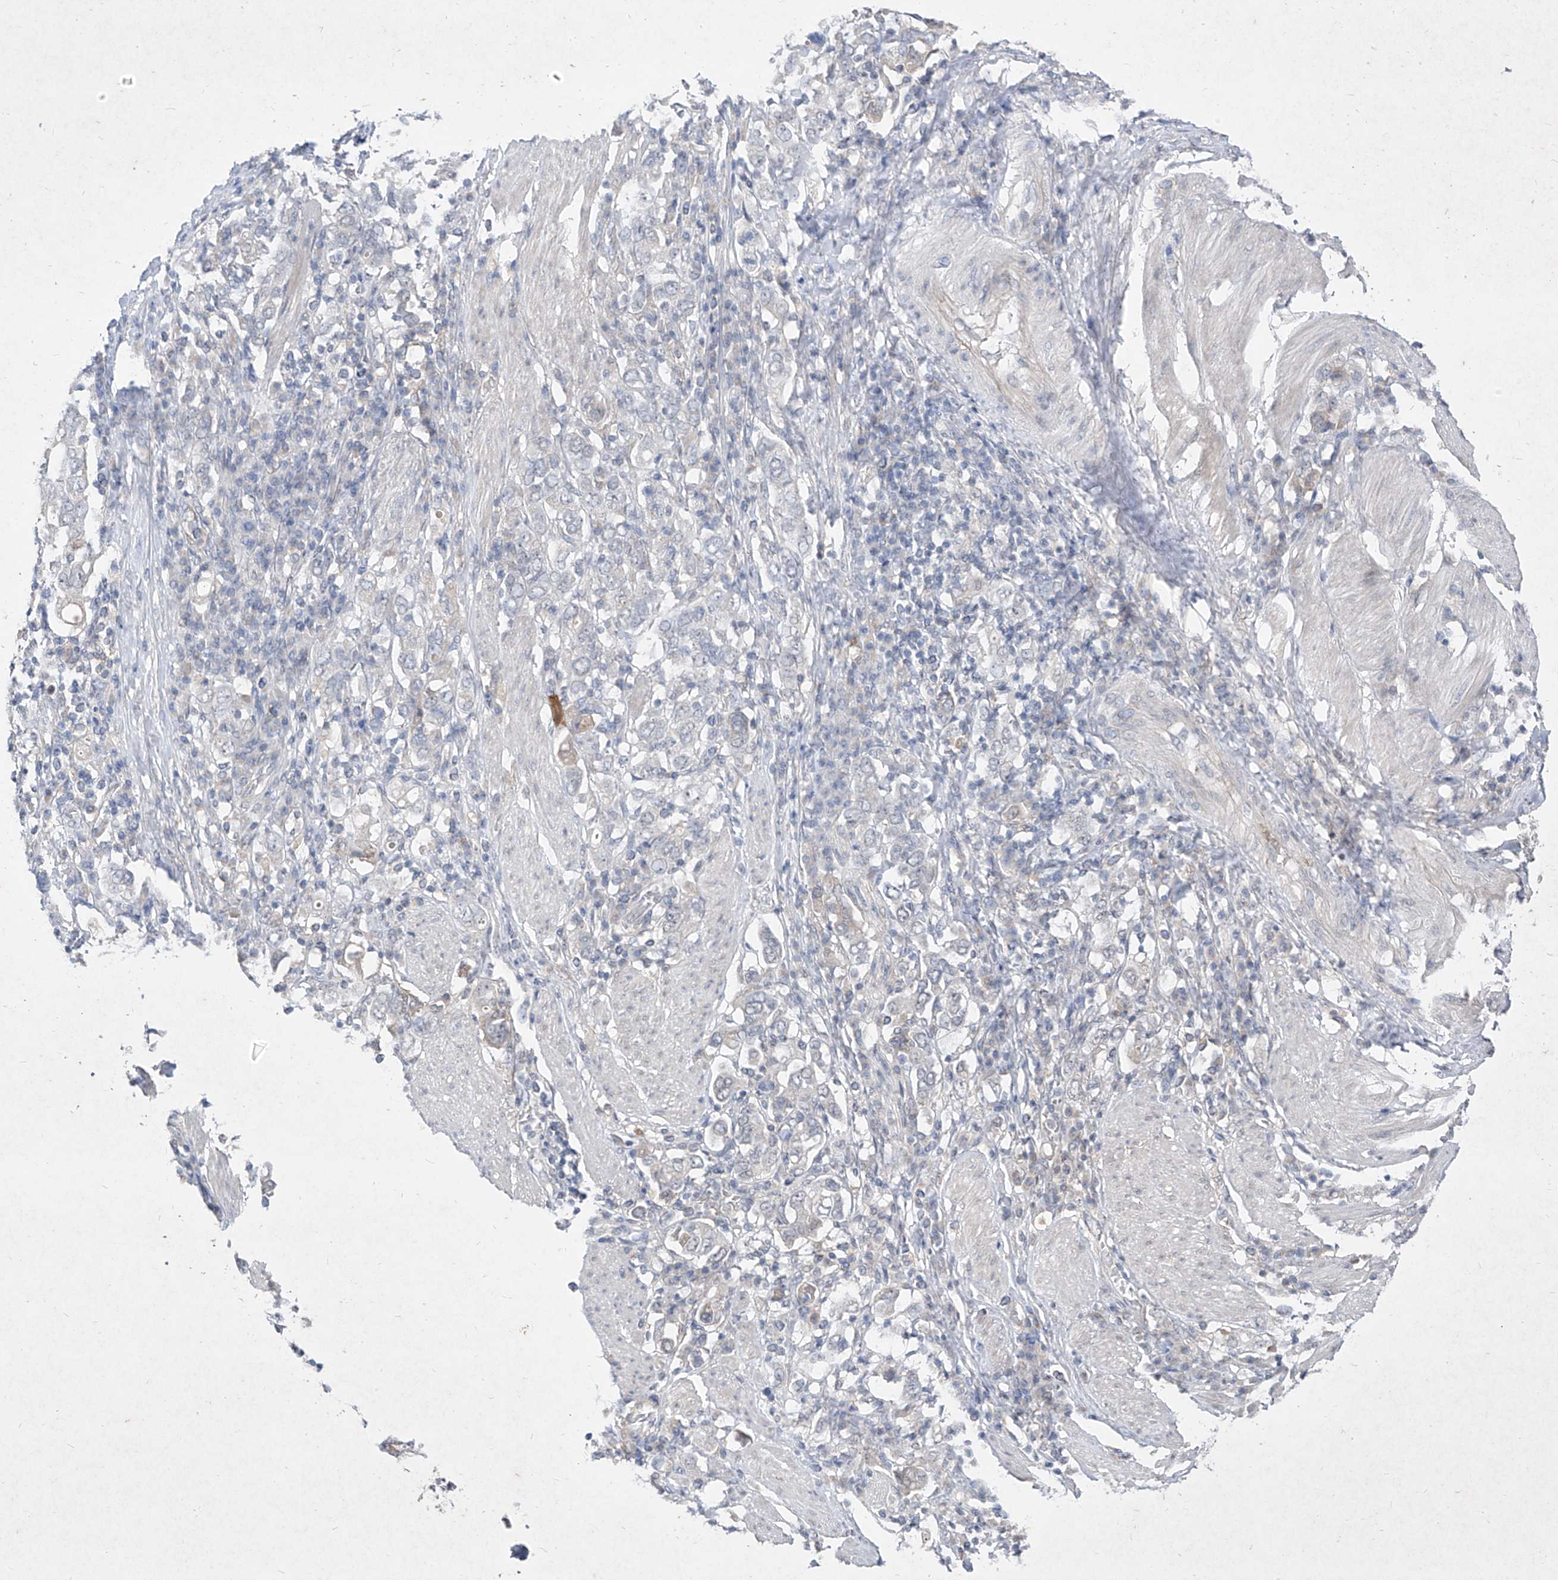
{"staining": {"intensity": "negative", "quantity": "none", "location": "none"}, "tissue": "stomach cancer", "cell_type": "Tumor cells", "image_type": "cancer", "snomed": [{"axis": "morphology", "description": "Adenocarcinoma, NOS"}, {"axis": "topography", "description": "Stomach, upper"}], "caption": "This is an immunohistochemistry (IHC) image of human stomach cancer (adenocarcinoma). There is no positivity in tumor cells.", "gene": "C4A", "patient": {"sex": "male", "age": 62}}